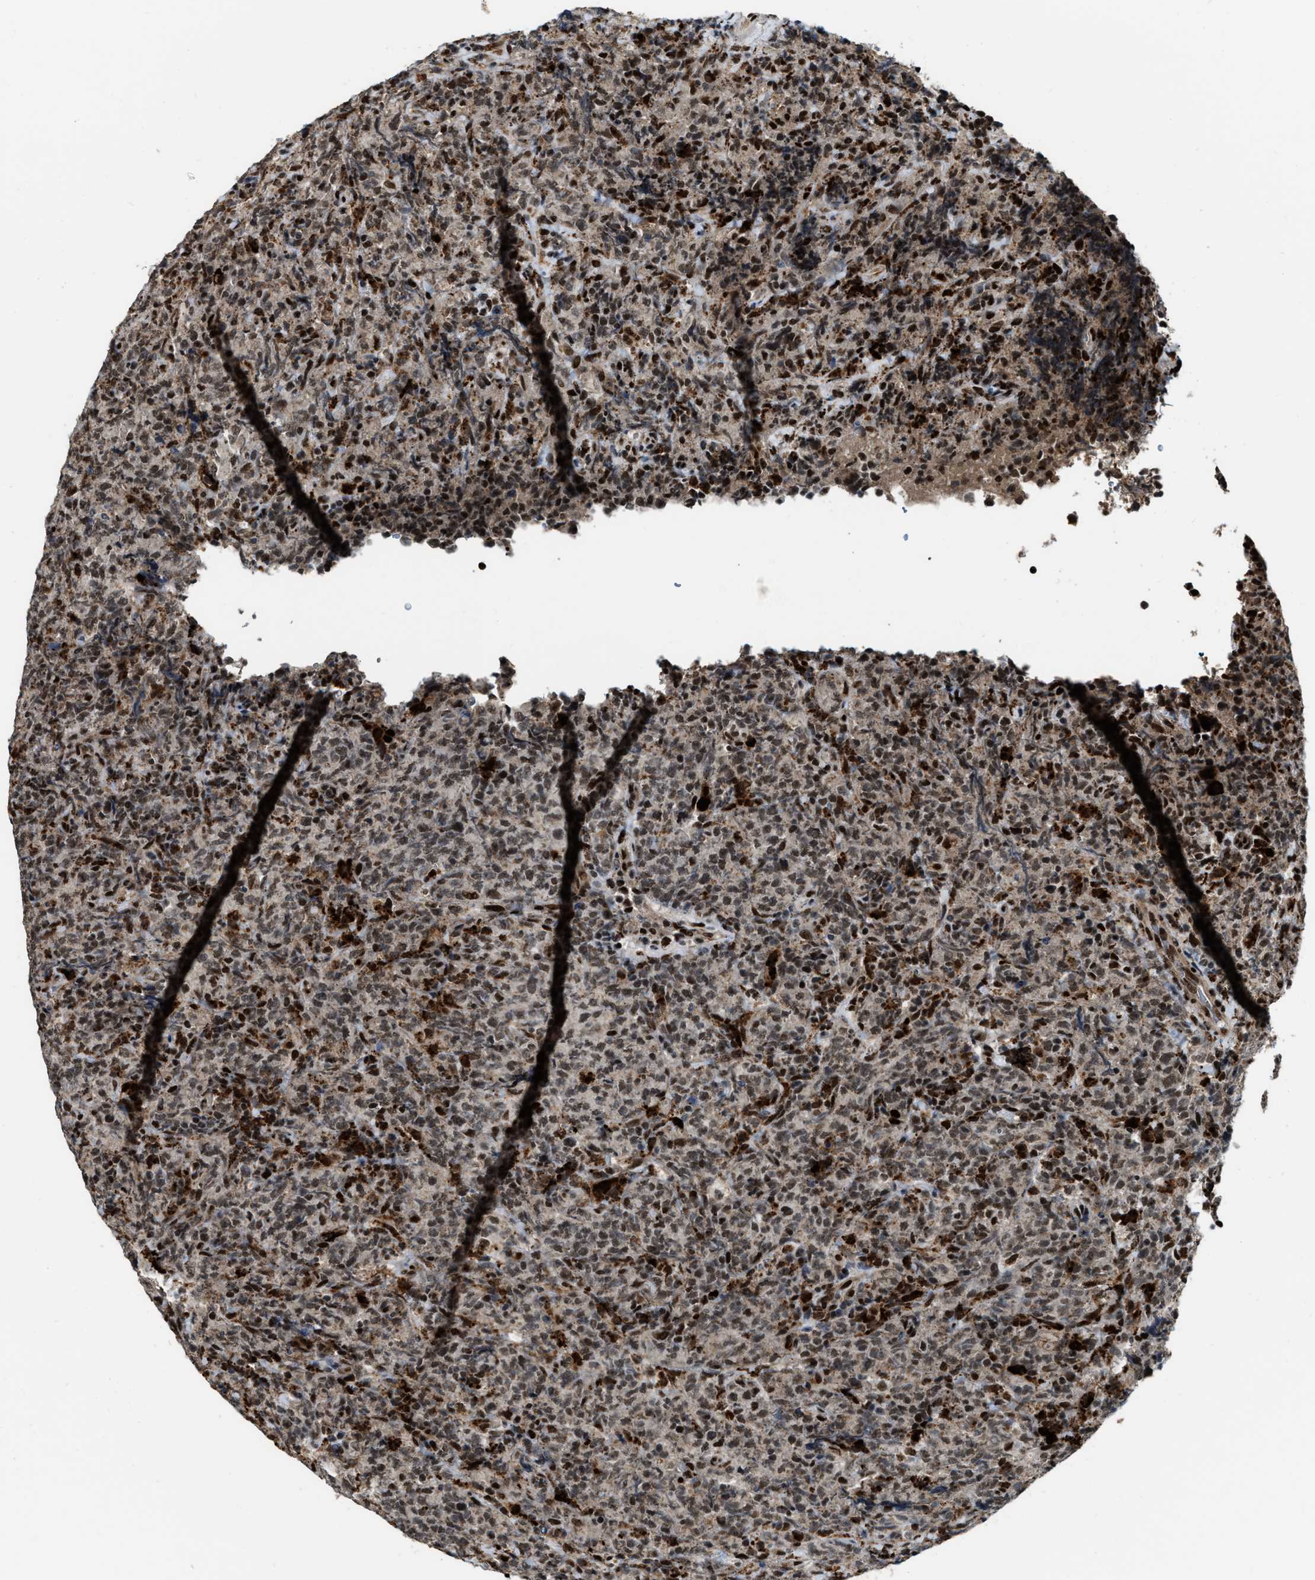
{"staining": {"intensity": "moderate", "quantity": ">75%", "location": "cytoplasmic/membranous,nuclear"}, "tissue": "lymphoma", "cell_type": "Tumor cells", "image_type": "cancer", "snomed": [{"axis": "morphology", "description": "Malignant lymphoma, non-Hodgkin's type, High grade"}, {"axis": "topography", "description": "Tonsil"}], "caption": "A brown stain highlights moderate cytoplasmic/membranous and nuclear positivity of a protein in human lymphoma tumor cells.", "gene": "NUMA1", "patient": {"sex": "female", "age": 36}}